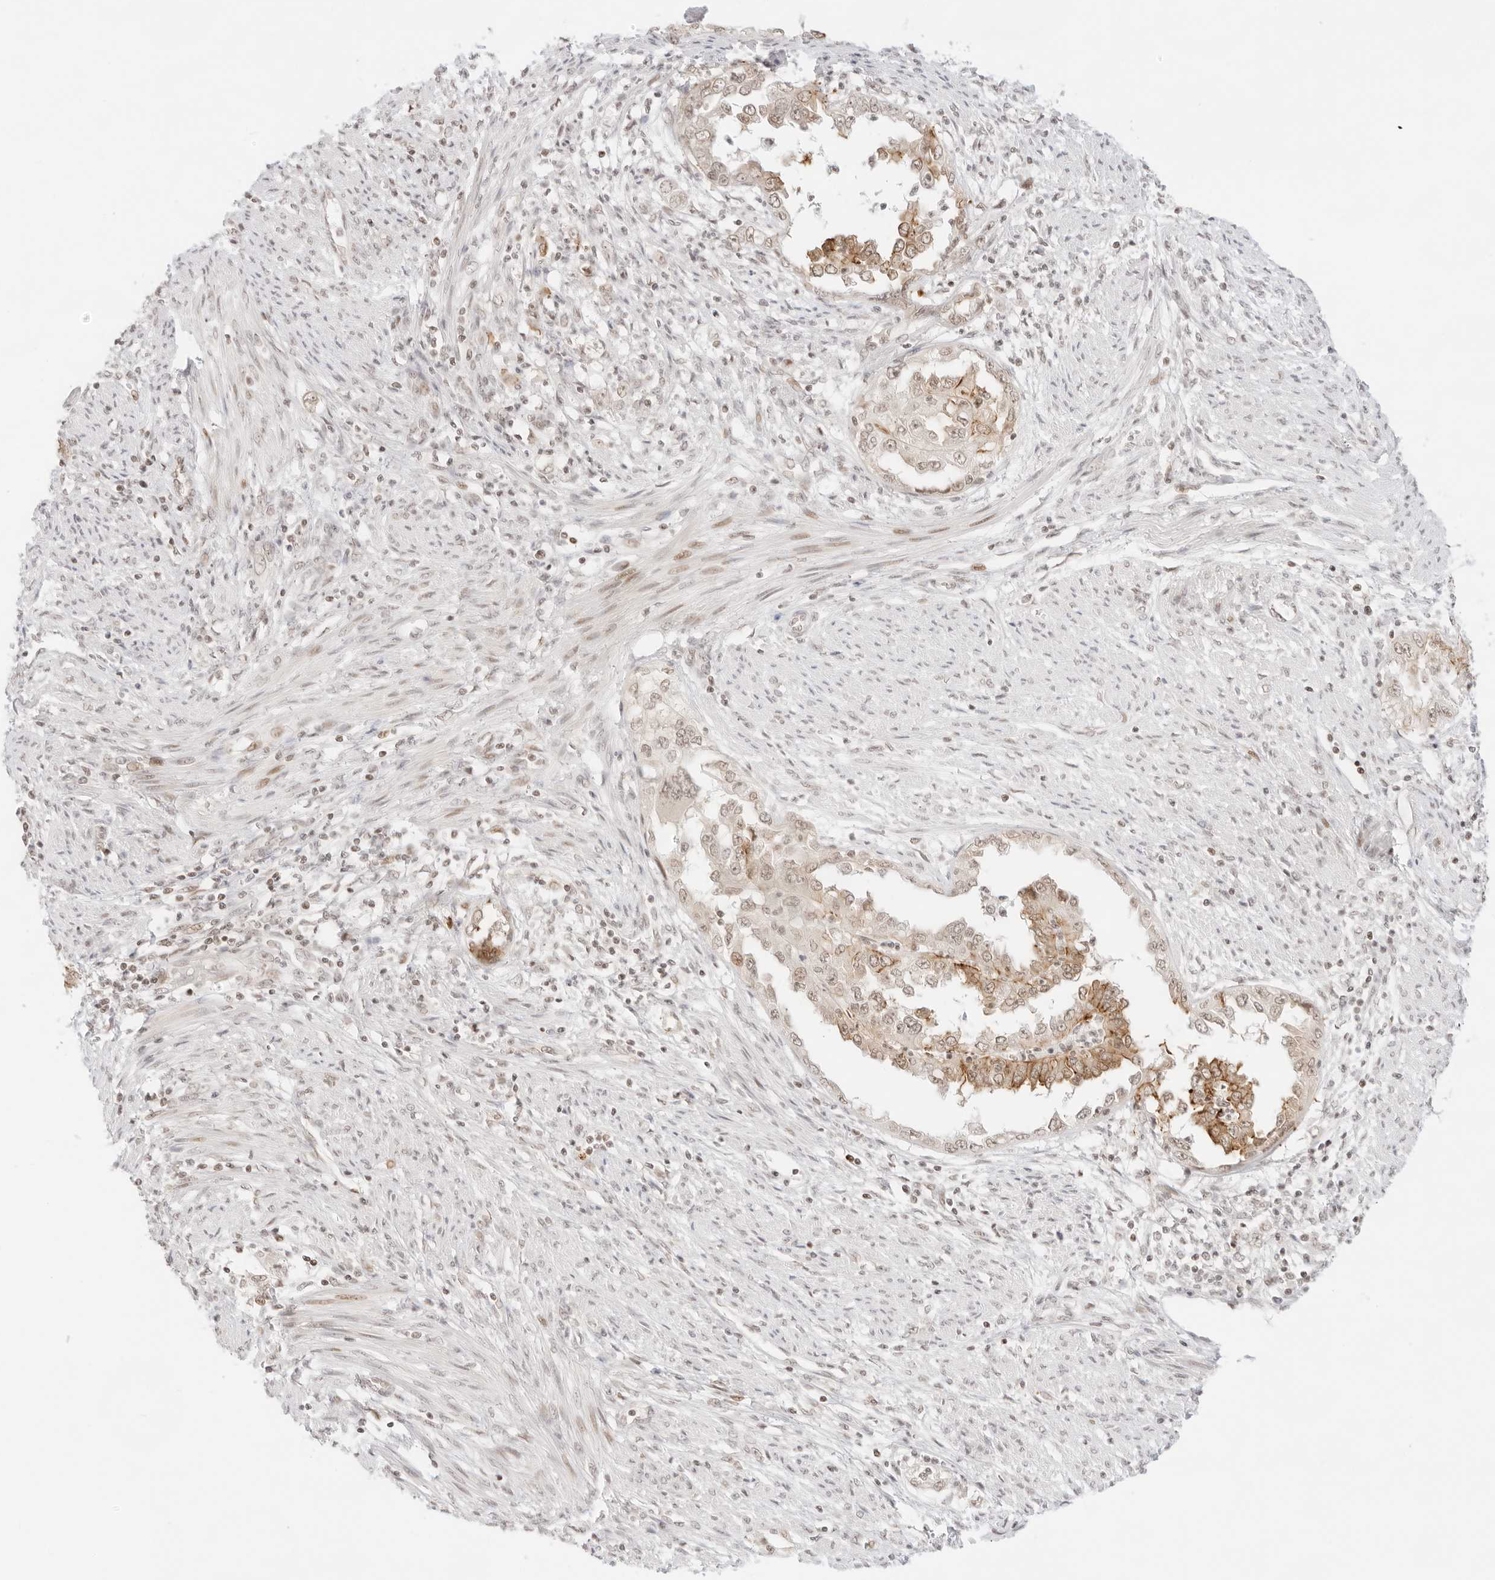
{"staining": {"intensity": "moderate", "quantity": "<25%", "location": "cytoplasmic/membranous,nuclear"}, "tissue": "endometrial cancer", "cell_type": "Tumor cells", "image_type": "cancer", "snomed": [{"axis": "morphology", "description": "Adenocarcinoma, NOS"}, {"axis": "topography", "description": "Endometrium"}], "caption": "There is low levels of moderate cytoplasmic/membranous and nuclear positivity in tumor cells of endometrial cancer (adenocarcinoma), as demonstrated by immunohistochemical staining (brown color).", "gene": "GNAS", "patient": {"sex": "female", "age": 85}}